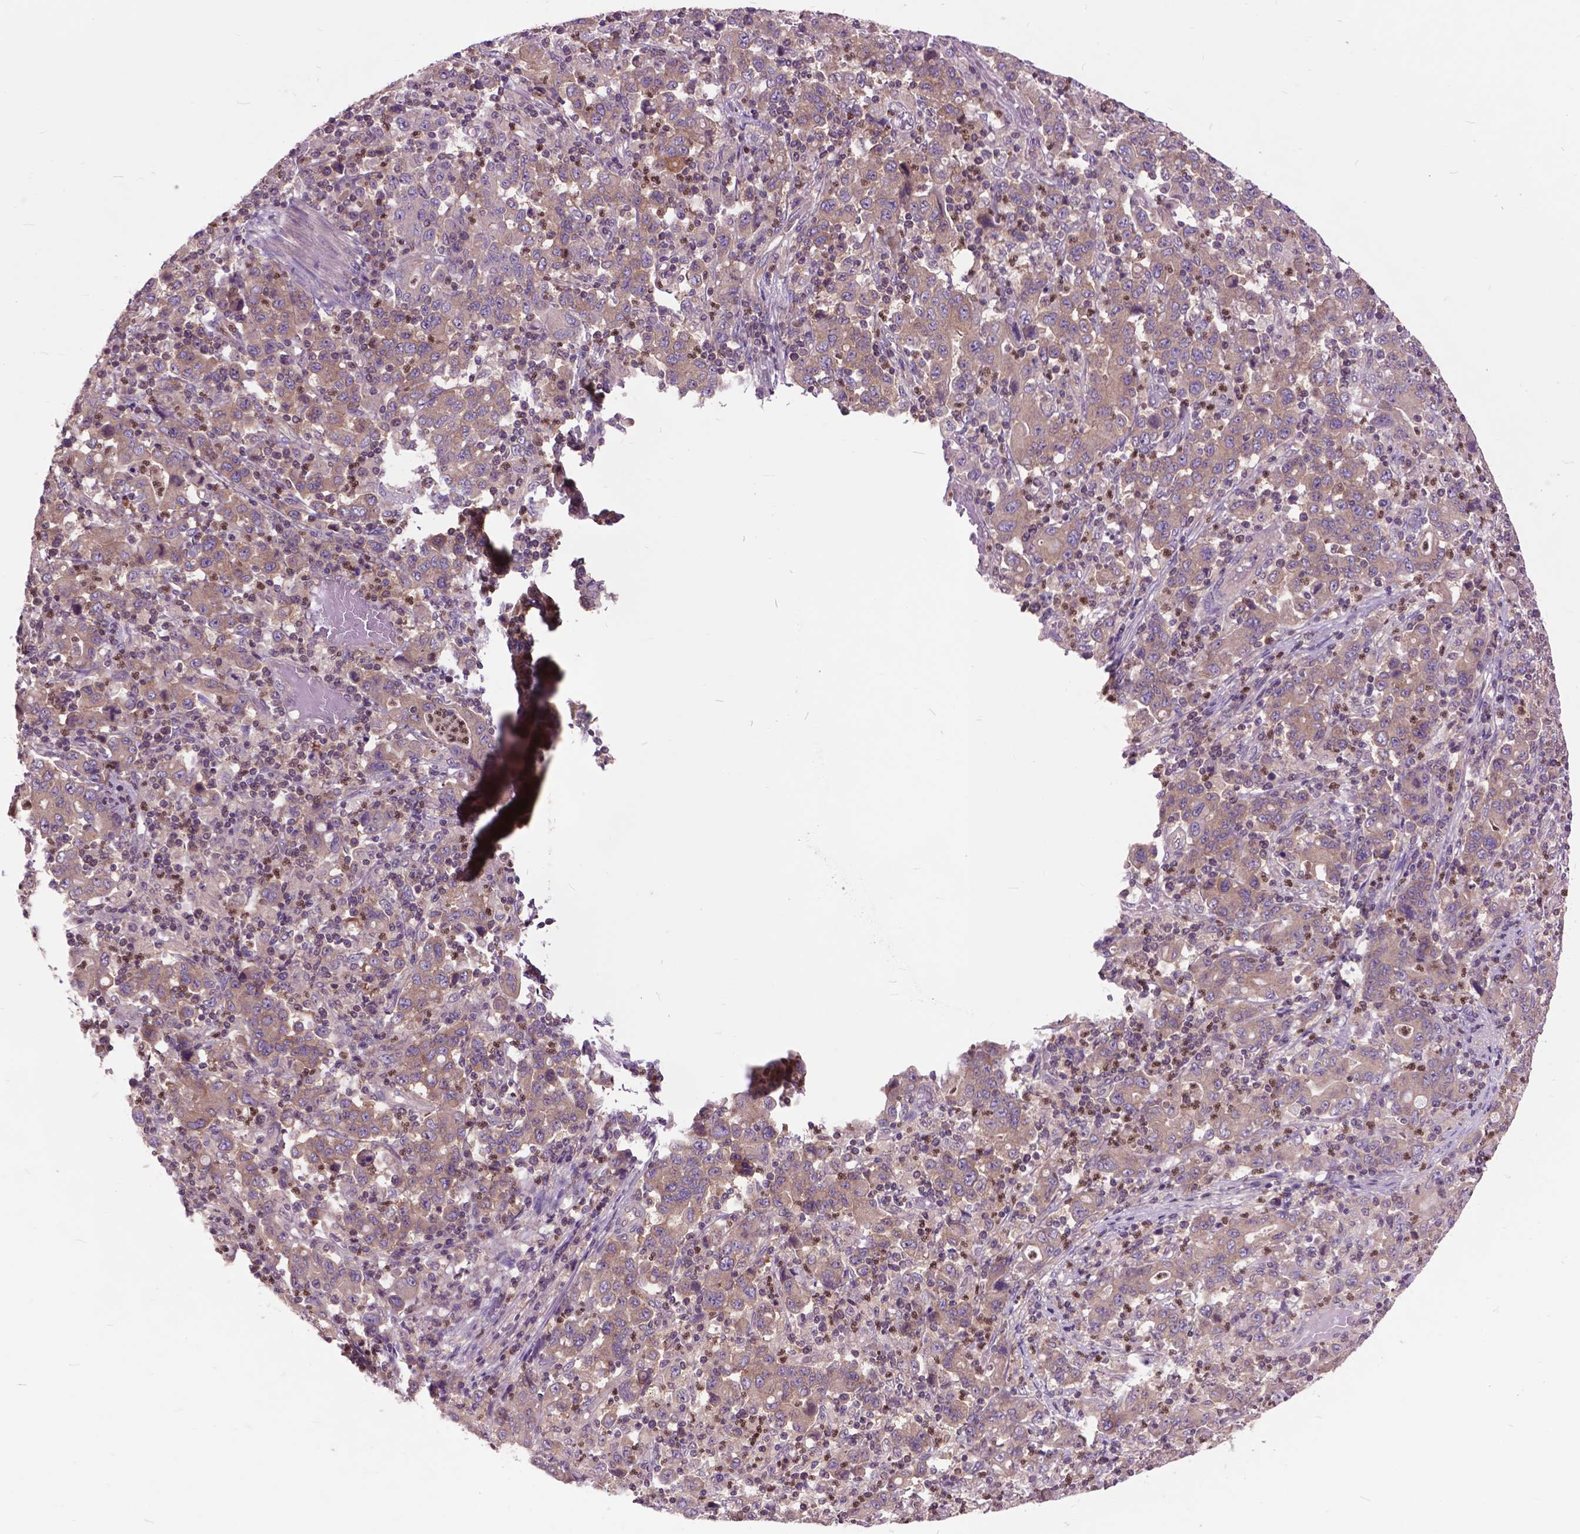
{"staining": {"intensity": "weak", "quantity": ">75%", "location": "cytoplasmic/membranous"}, "tissue": "stomach cancer", "cell_type": "Tumor cells", "image_type": "cancer", "snomed": [{"axis": "morphology", "description": "Adenocarcinoma, NOS"}, {"axis": "topography", "description": "Stomach, upper"}], "caption": "The histopathology image demonstrates immunohistochemical staining of adenocarcinoma (stomach). There is weak cytoplasmic/membranous positivity is appreciated in about >75% of tumor cells.", "gene": "ARAF", "patient": {"sex": "male", "age": 69}}